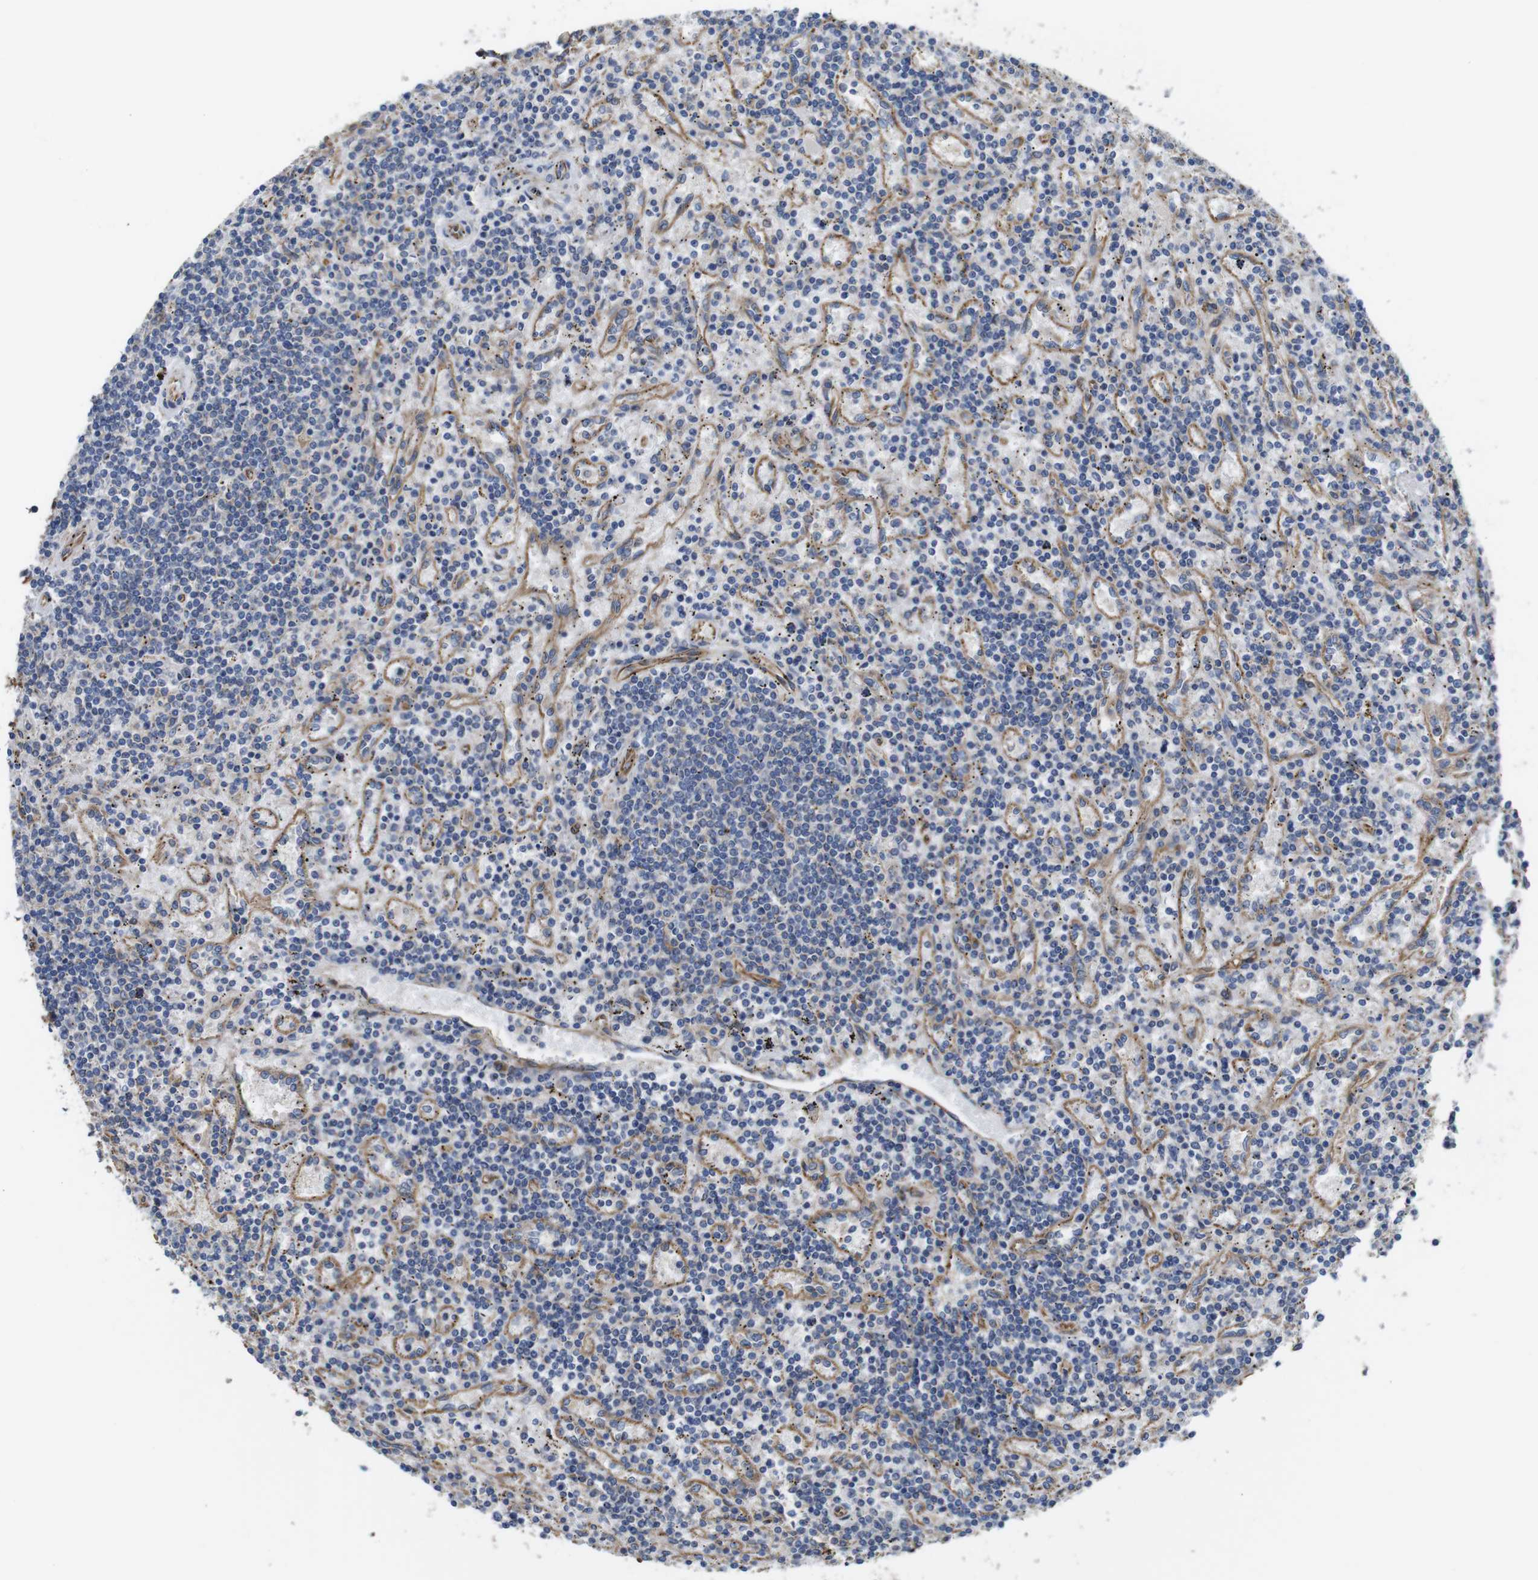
{"staining": {"intensity": "negative", "quantity": "none", "location": "none"}, "tissue": "lymphoma", "cell_type": "Tumor cells", "image_type": "cancer", "snomed": [{"axis": "morphology", "description": "Malignant lymphoma, non-Hodgkin's type, Low grade"}, {"axis": "topography", "description": "Spleen"}], "caption": "High magnification brightfield microscopy of low-grade malignant lymphoma, non-Hodgkin's type stained with DAB (3,3'-diaminobenzidine) (brown) and counterstained with hematoxylin (blue): tumor cells show no significant expression.", "gene": "POMK", "patient": {"sex": "male", "age": 76}}